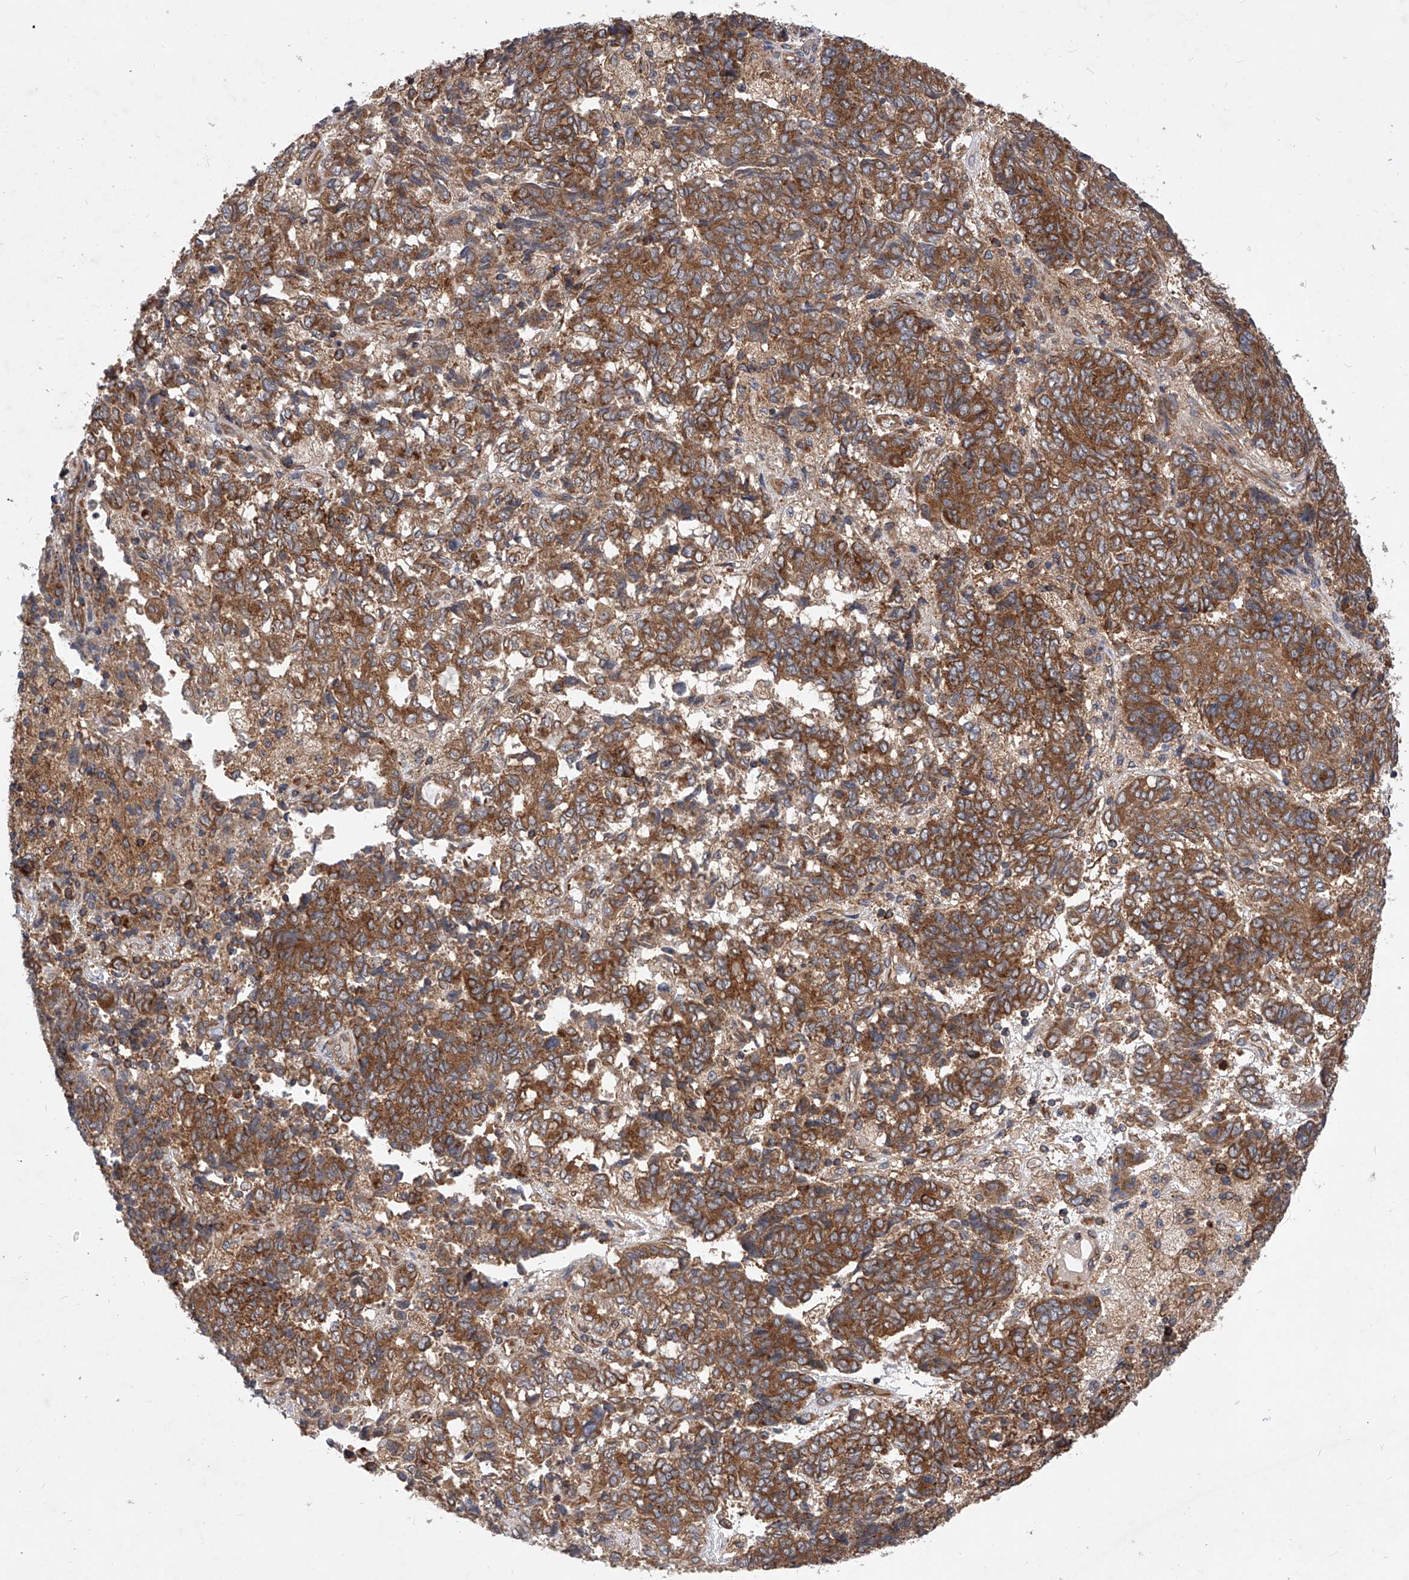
{"staining": {"intensity": "strong", "quantity": "25%-75%", "location": "cytoplasmic/membranous"}, "tissue": "endometrial cancer", "cell_type": "Tumor cells", "image_type": "cancer", "snomed": [{"axis": "morphology", "description": "Adenocarcinoma, NOS"}, {"axis": "topography", "description": "Endometrium"}], "caption": "The immunohistochemical stain shows strong cytoplasmic/membranous positivity in tumor cells of adenocarcinoma (endometrial) tissue. Immunohistochemistry (ihc) stains the protein in brown and the nuclei are stained blue.", "gene": "CFAP410", "patient": {"sex": "female", "age": 80}}